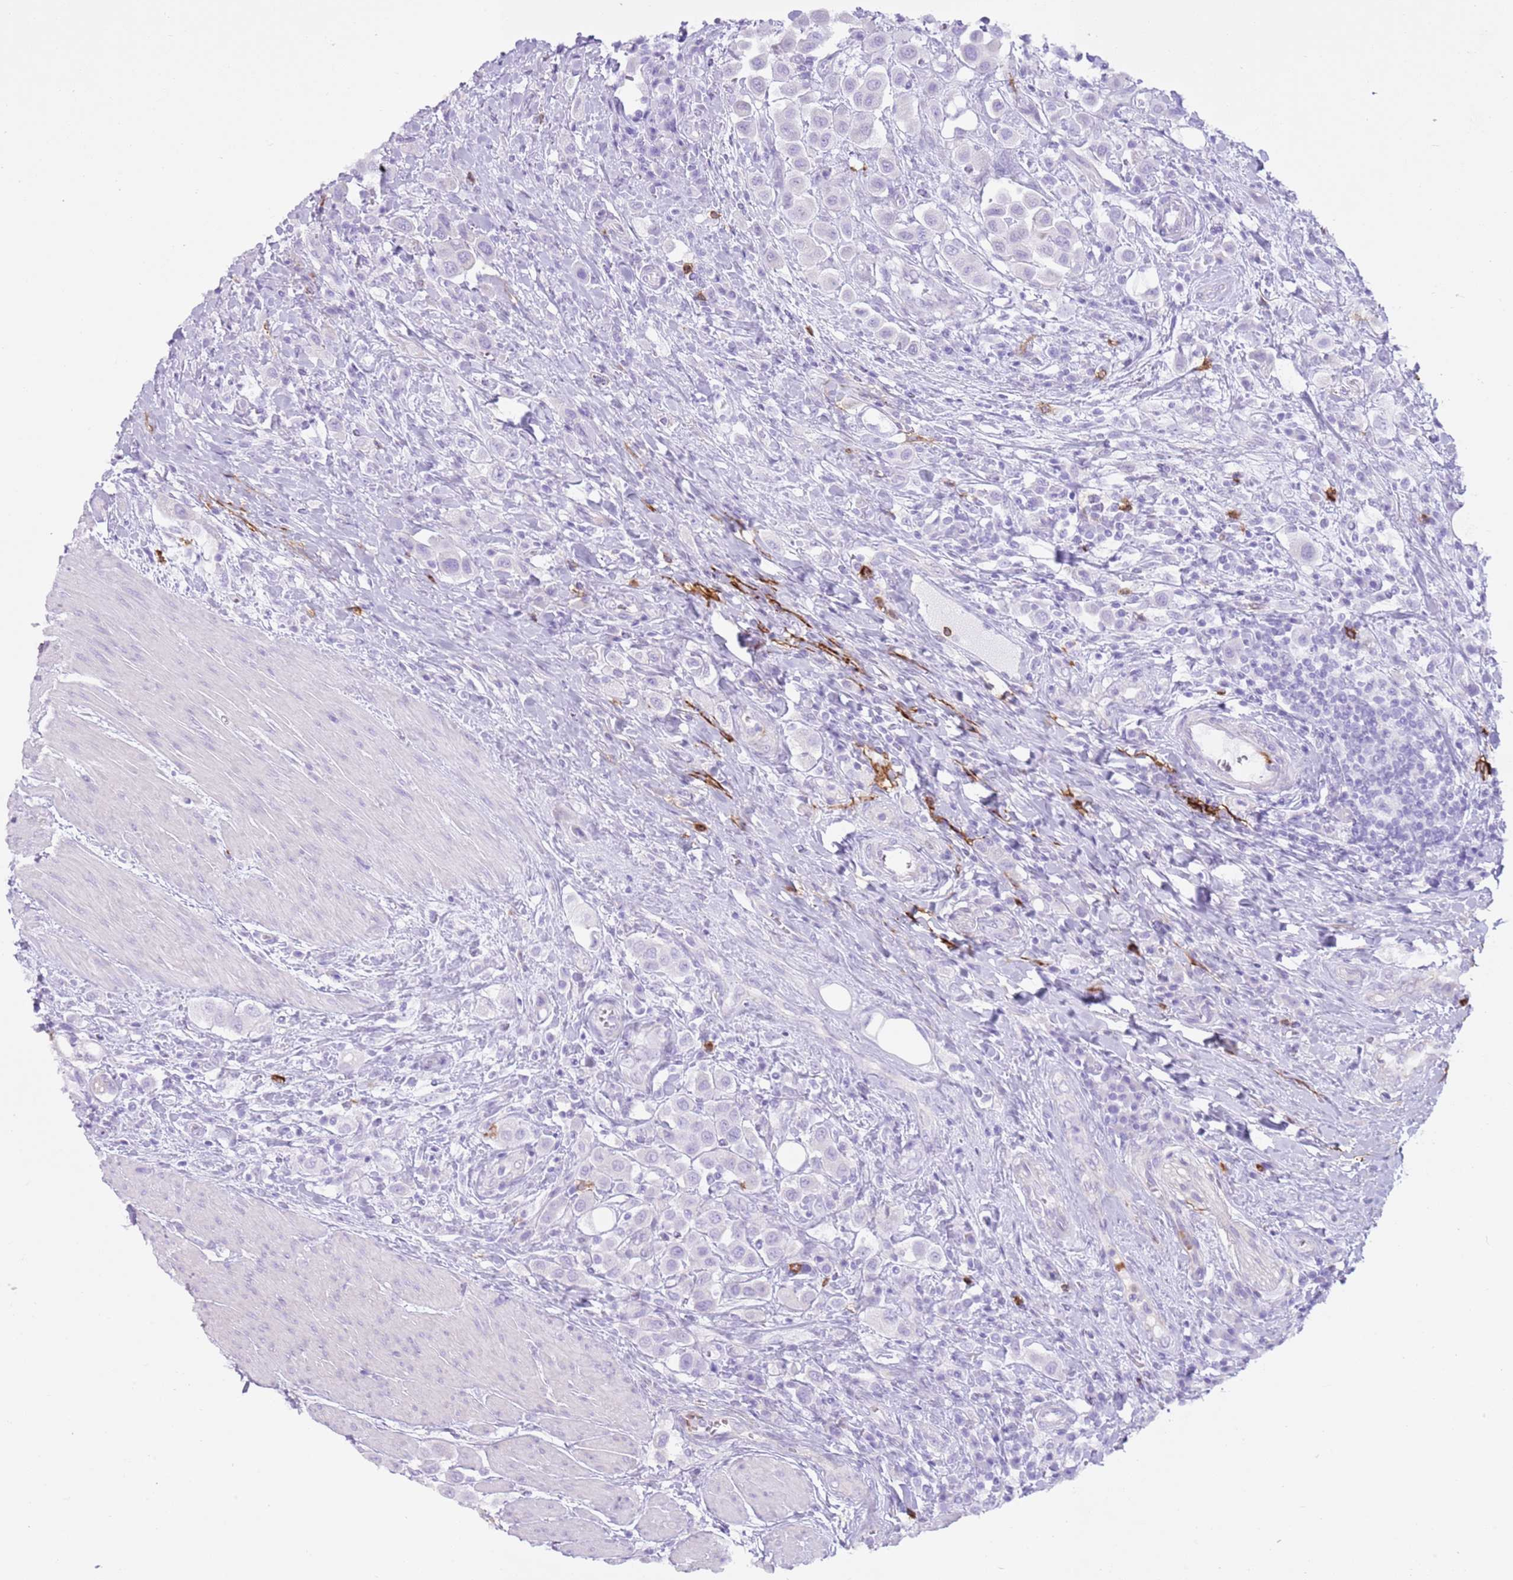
{"staining": {"intensity": "negative", "quantity": "none", "location": "none"}, "tissue": "urothelial cancer", "cell_type": "Tumor cells", "image_type": "cancer", "snomed": [{"axis": "morphology", "description": "Urothelial carcinoma, High grade"}, {"axis": "topography", "description": "Urinary bladder"}], "caption": "Urothelial cancer was stained to show a protein in brown. There is no significant positivity in tumor cells.", "gene": "CD177", "patient": {"sex": "male", "age": 50}}